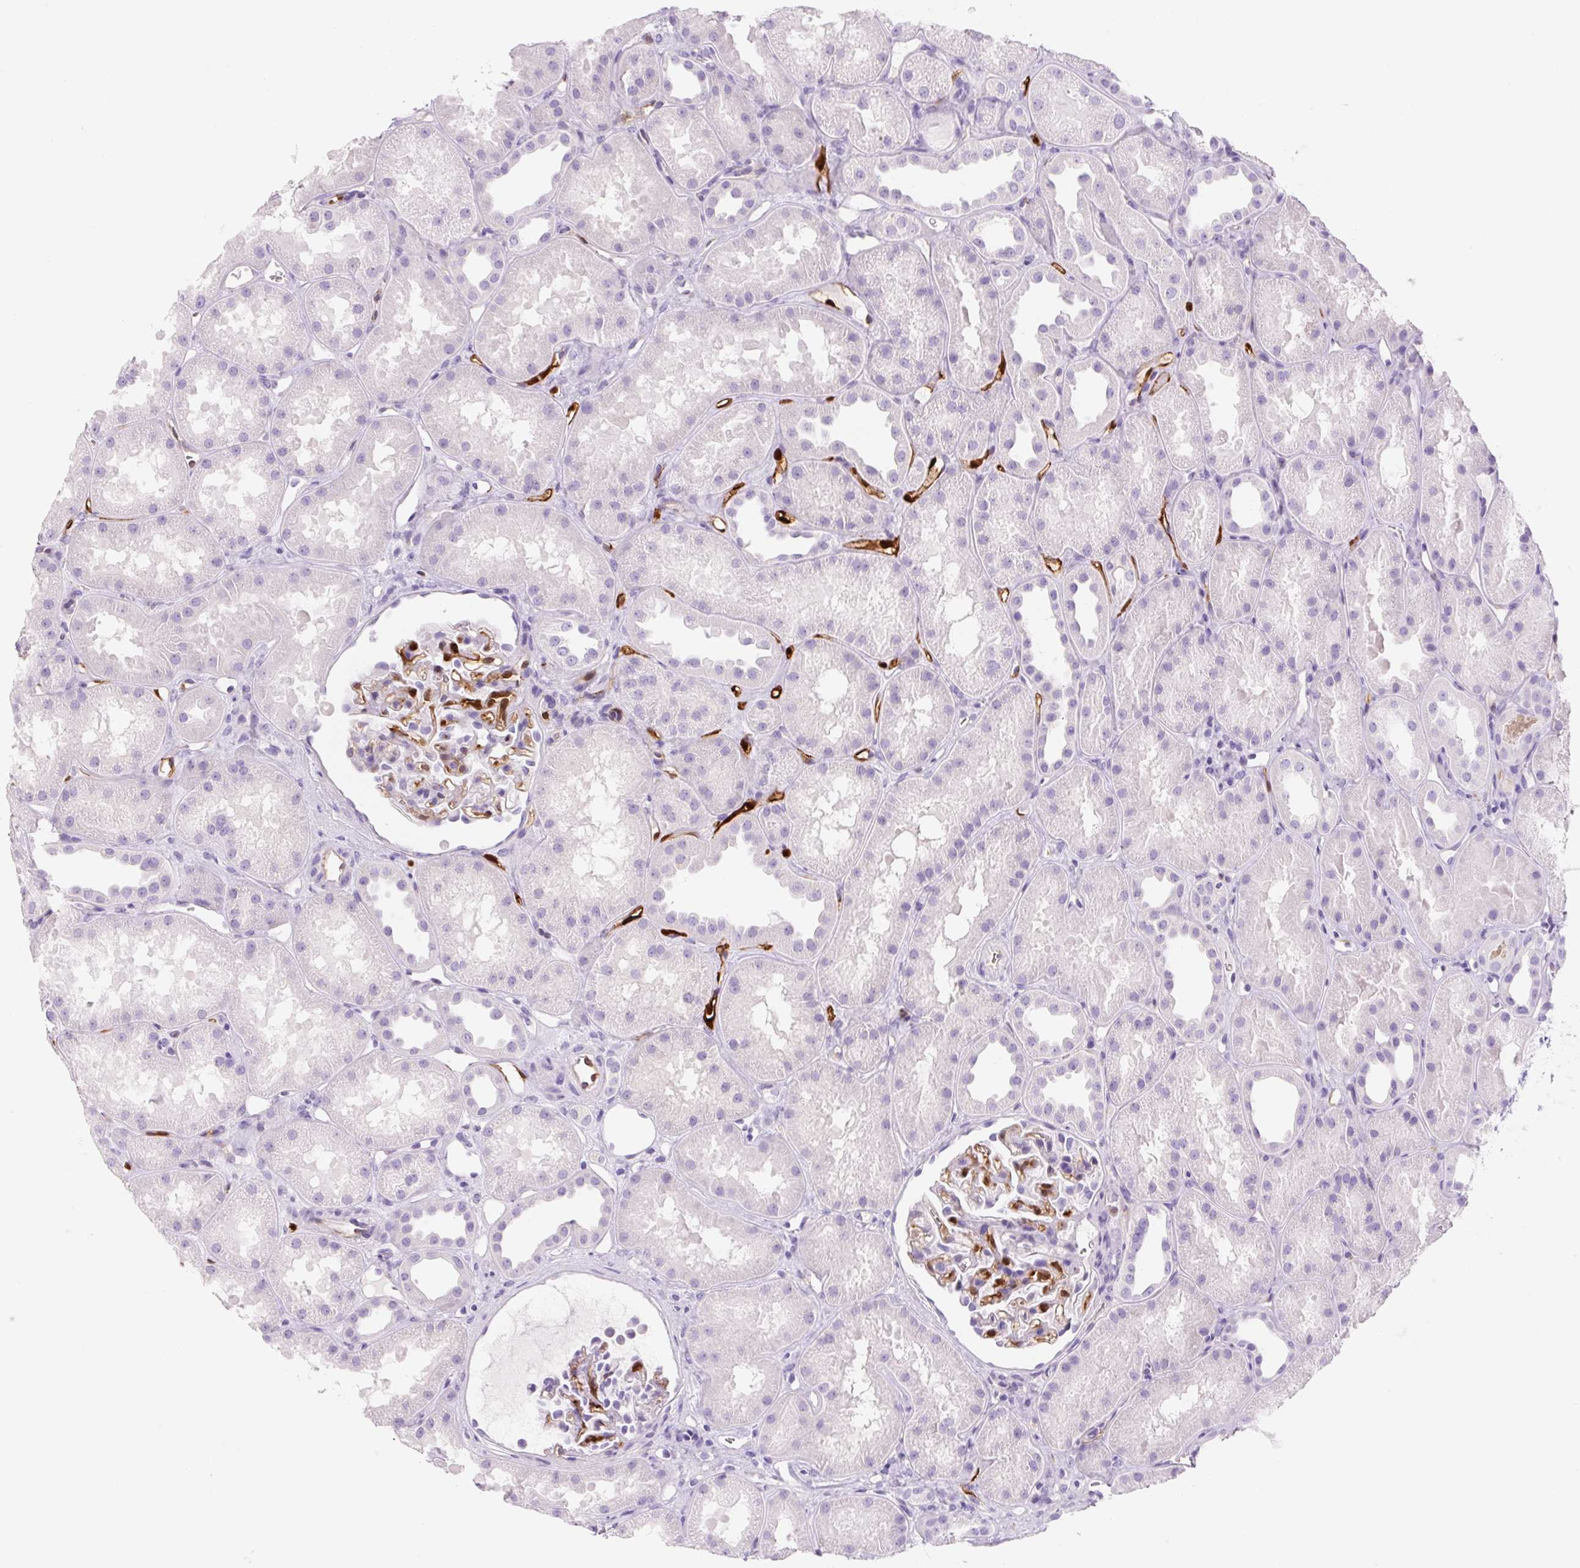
{"staining": {"intensity": "negative", "quantity": "none", "location": "none"}, "tissue": "kidney", "cell_type": "Cells in glomeruli", "image_type": "normal", "snomed": [{"axis": "morphology", "description": "Normal tissue, NOS"}, {"axis": "topography", "description": "Kidney"}], "caption": "IHC image of normal human kidney stained for a protein (brown), which exhibits no positivity in cells in glomeruli. Nuclei are stained in blue.", "gene": "FABP5", "patient": {"sex": "male", "age": 61}}